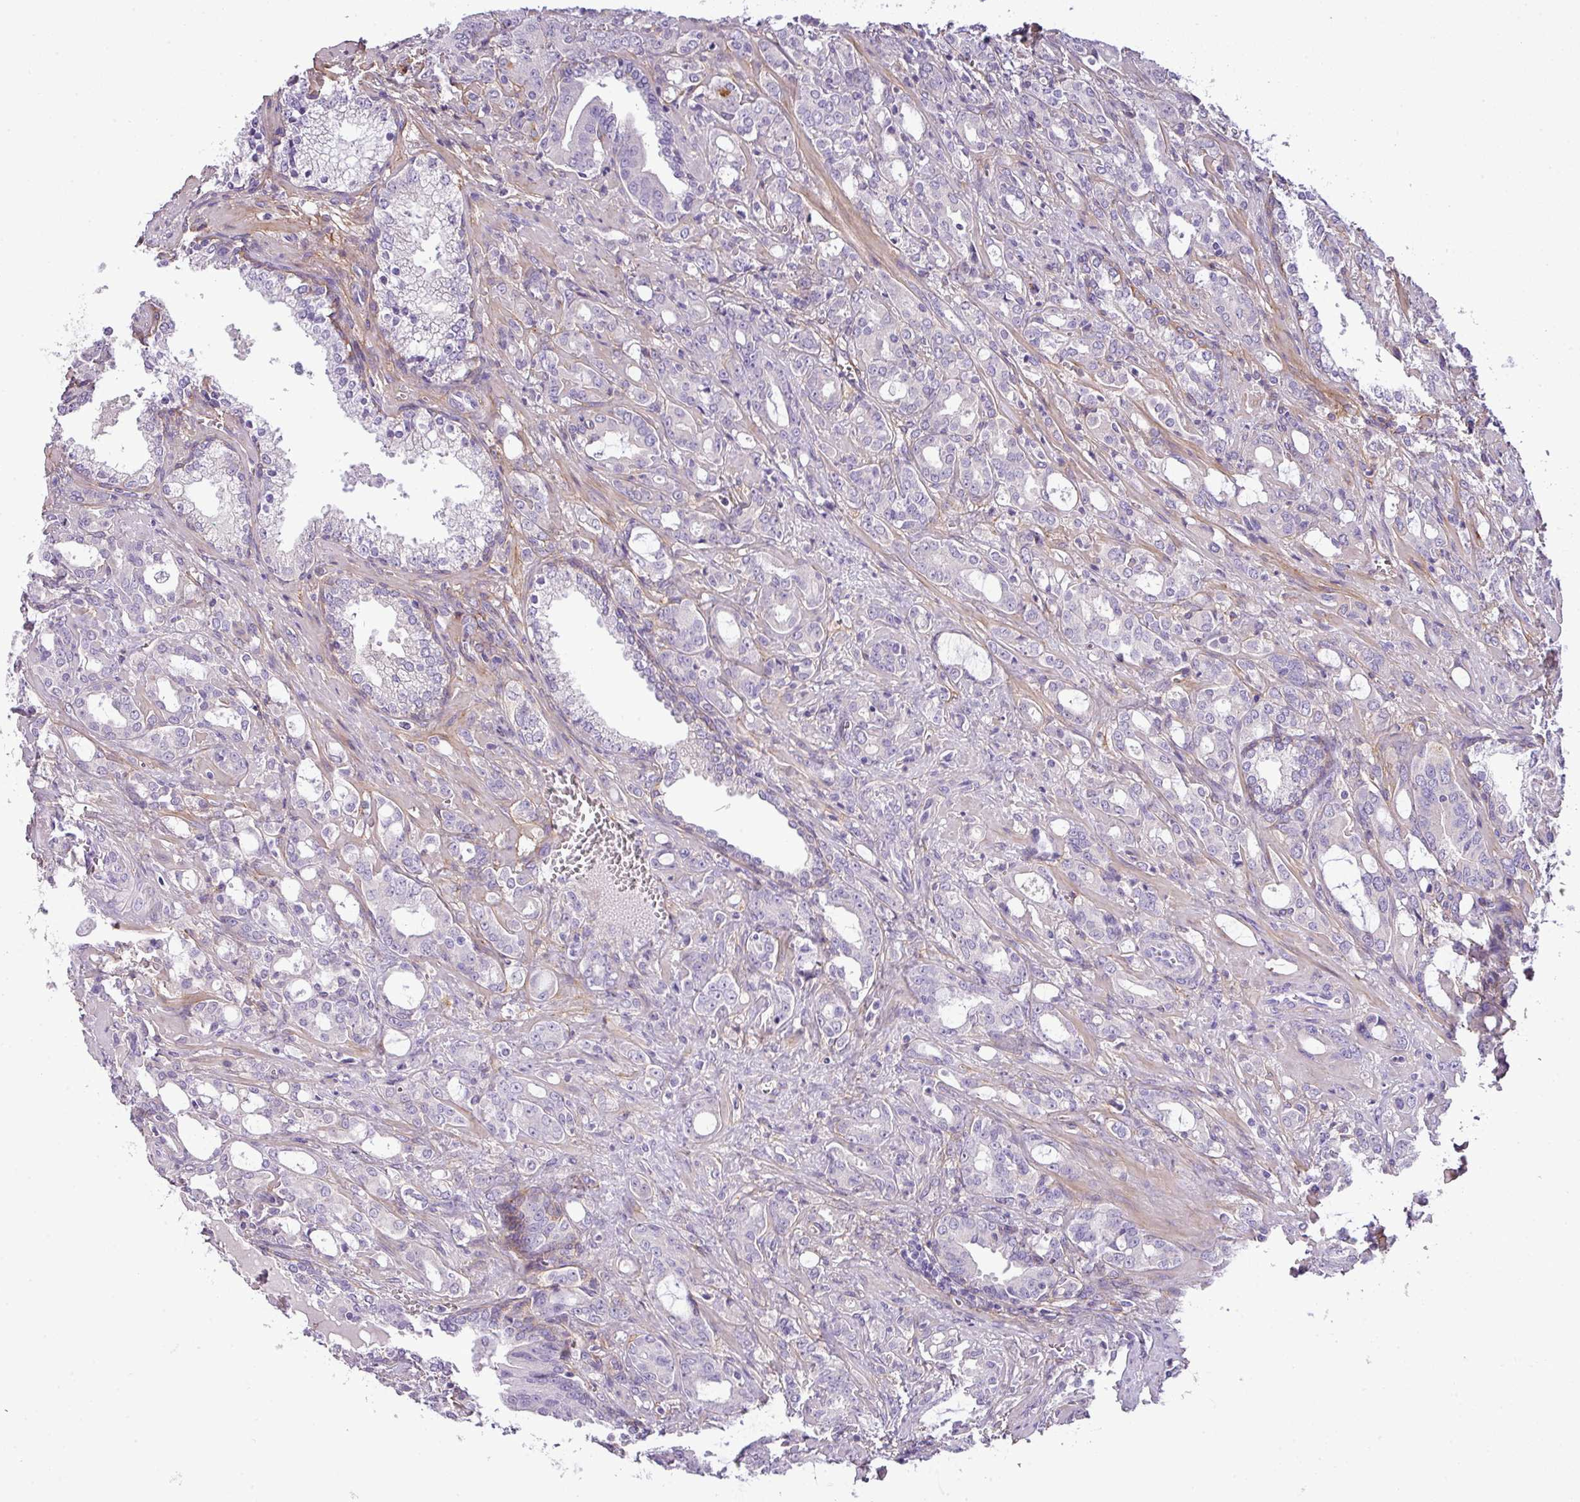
{"staining": {"intensity": "negative", "quantity": "none", "location": "none"}, "tissue": "prostate cancer", "cell_type": "Tumor cells", "image_type": "cancer", "snomed": [{"axis": "morphology", "description": "Adenocarcinoma, High grade"}, {"axis": "topography", "description": "Prostate"}], "caption": "Tumor cells show no significant expression in prostate adenocarcinoma (high-grade). The staining is performed using DAB (3,3'-diaminobenzidine) brown chromogen with nuclei counter-stained in using hematoxylin.", "gene": "PARD6G", "patient": {"sex": "male", "age": 72}}